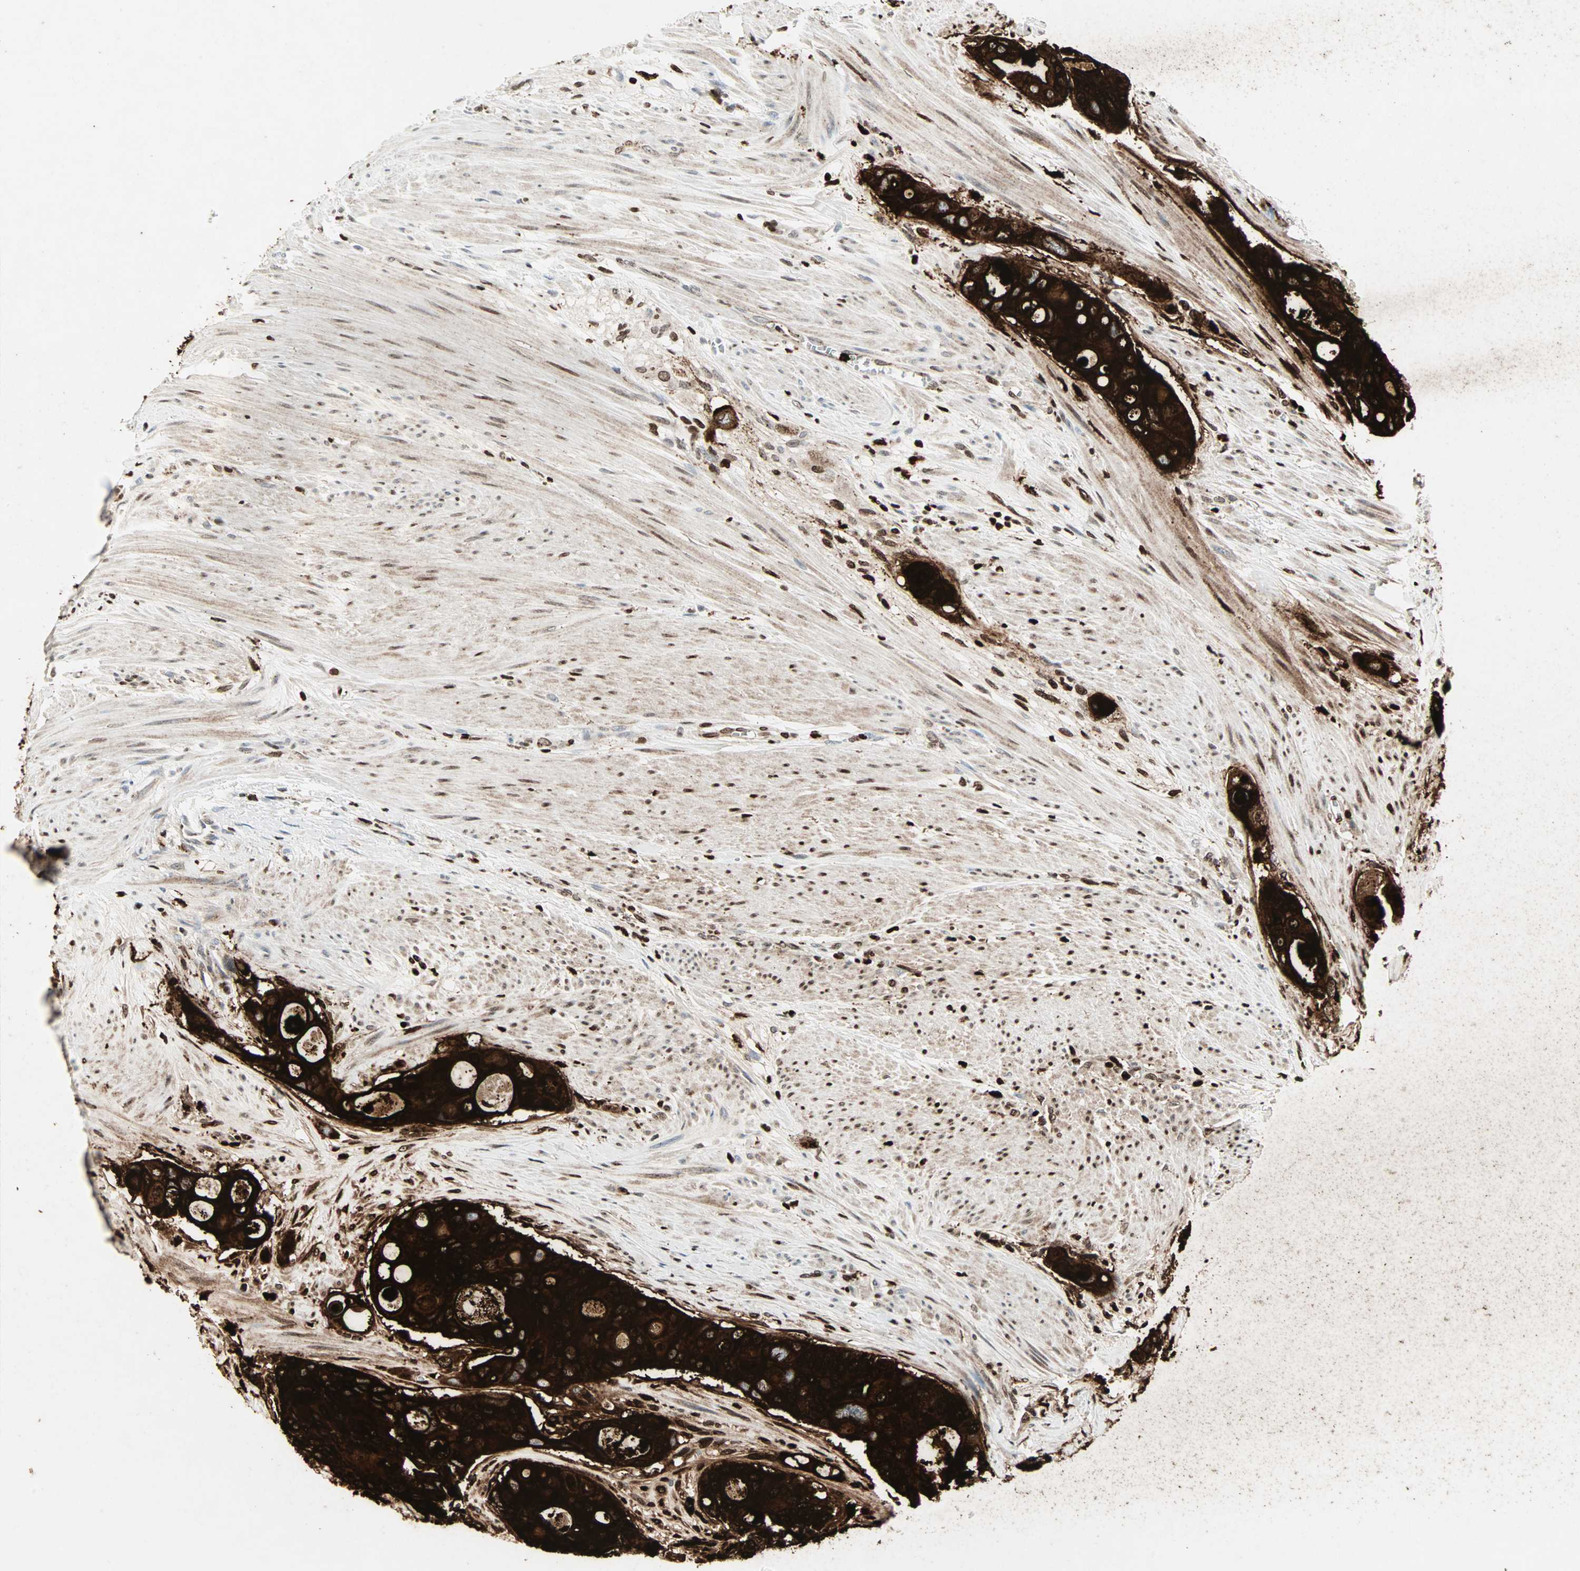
{"staining": {"intensity": "strong", "quantity": ">75%", "location": "cytoplasmic/membranous"}, "tissue": "colorectal cancer", "cell_type": "Tumor cells", "image_type": "cancer", "snomed": [{"axis": "morphology", "description": "Adenocarcinoma, NOS"}, {"axis": "topography", "description": "Colon"}], "caption": "Protein staining of colorectal adenocarcinoma tissue displays strong cytoplasmic/membranous expression in about >75% of tumor cells. The staining is performed using DAB brown chromogen to label protein expression. The nuclei are counter-stained blue using hematoxylin.", "gene": "CEACAM6", "patient": {"sex": "female", "age": 57}}